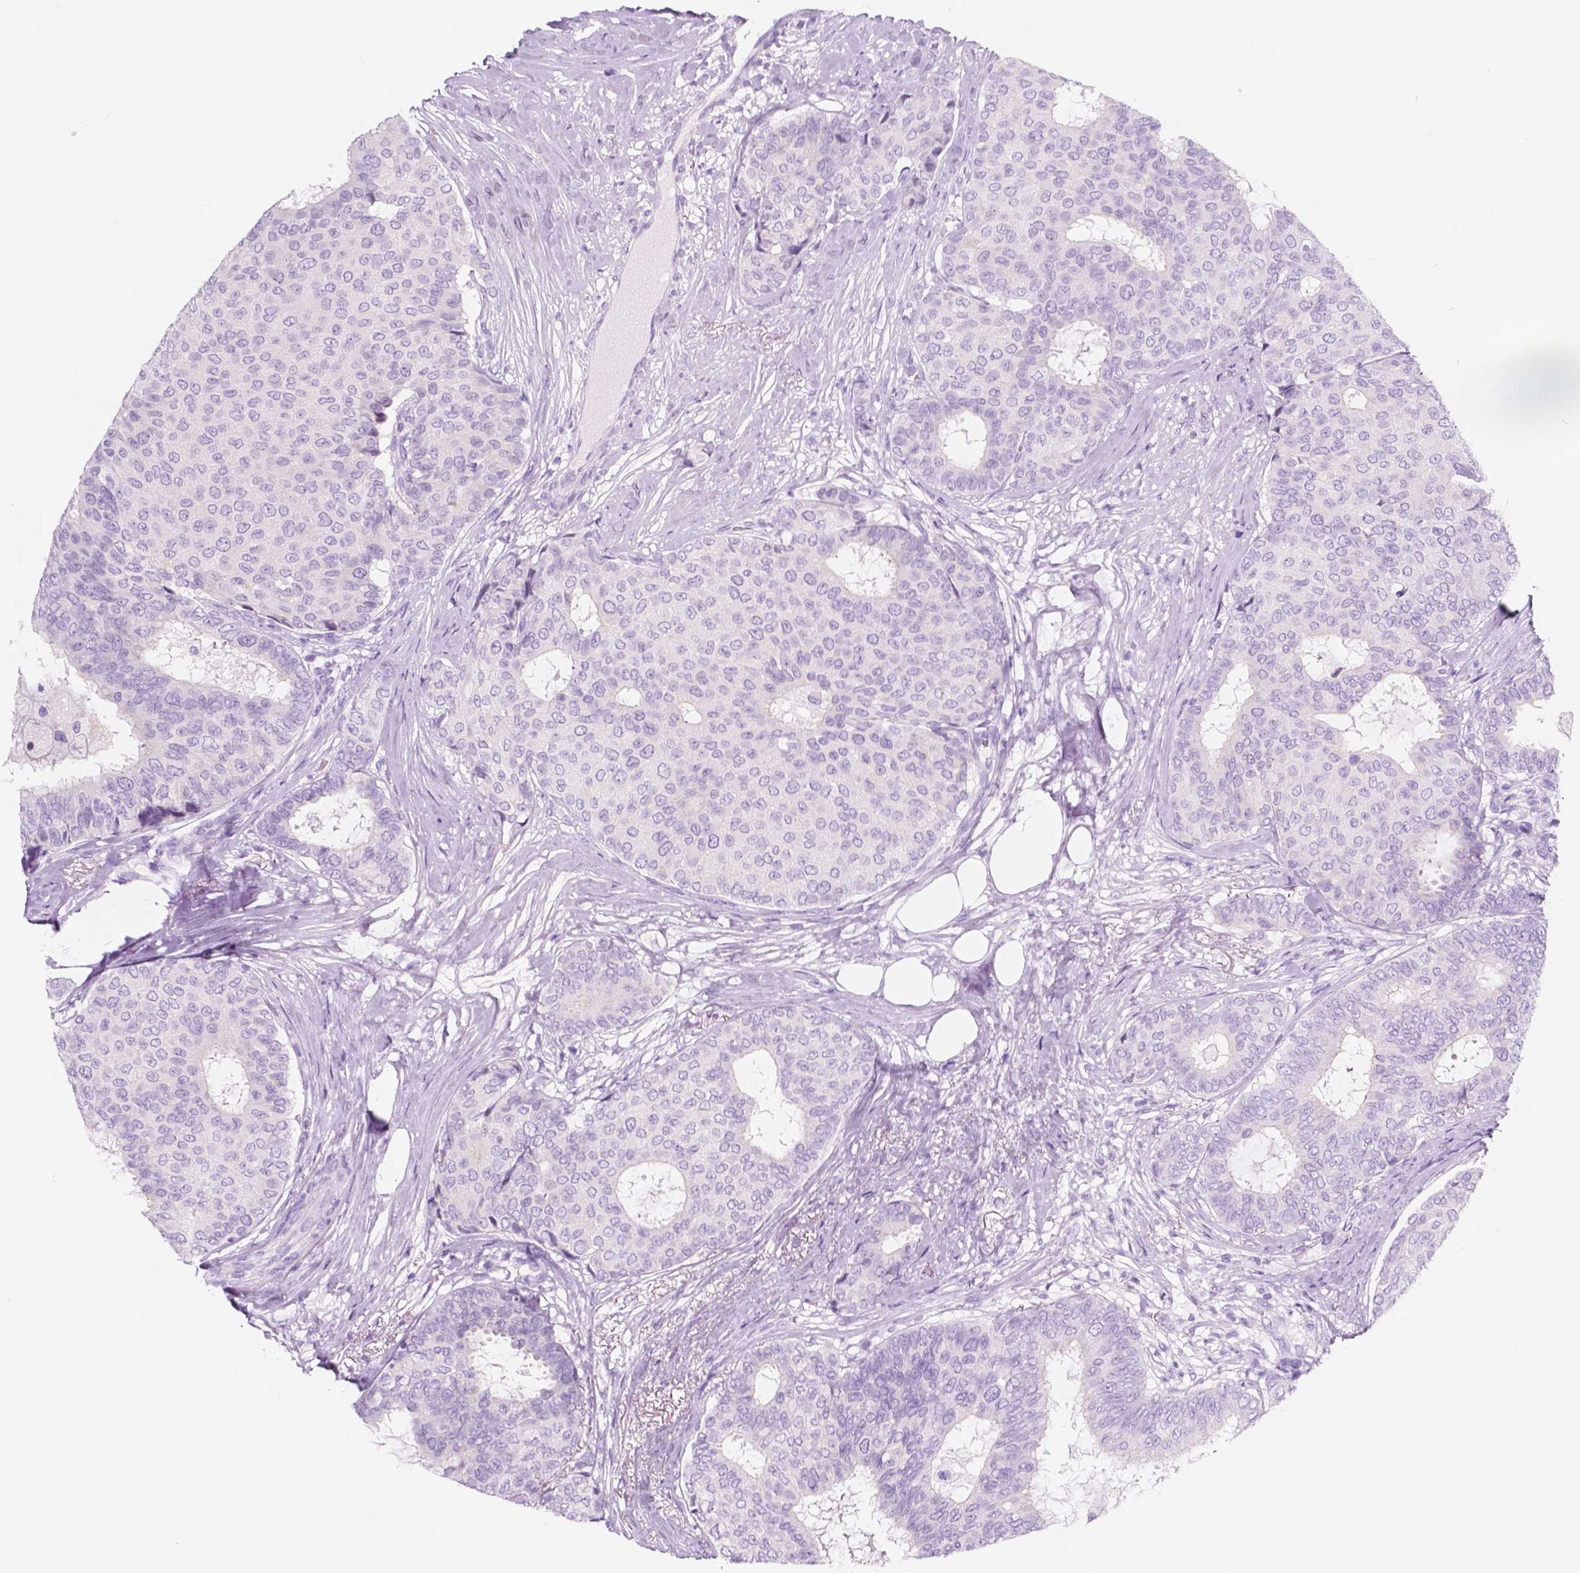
{"staining": {"intensity": "negative", "quantity": "none", "location": "none"}, "tissue": "breast cancer", "cell_type": "Tumor cells", "image_type": "cancer", "snomed": [{"axis": "morphology", "description": "Duct carcinoma"}, {"axis": "topography", "description": "Breast"}], "caption": "Micrograph shows no significant protein positivity in tumor cells of invasive ductal carcinoma (breast).", "gene": "CUZD1", "patient": {"sex": "female", "age": 75}}